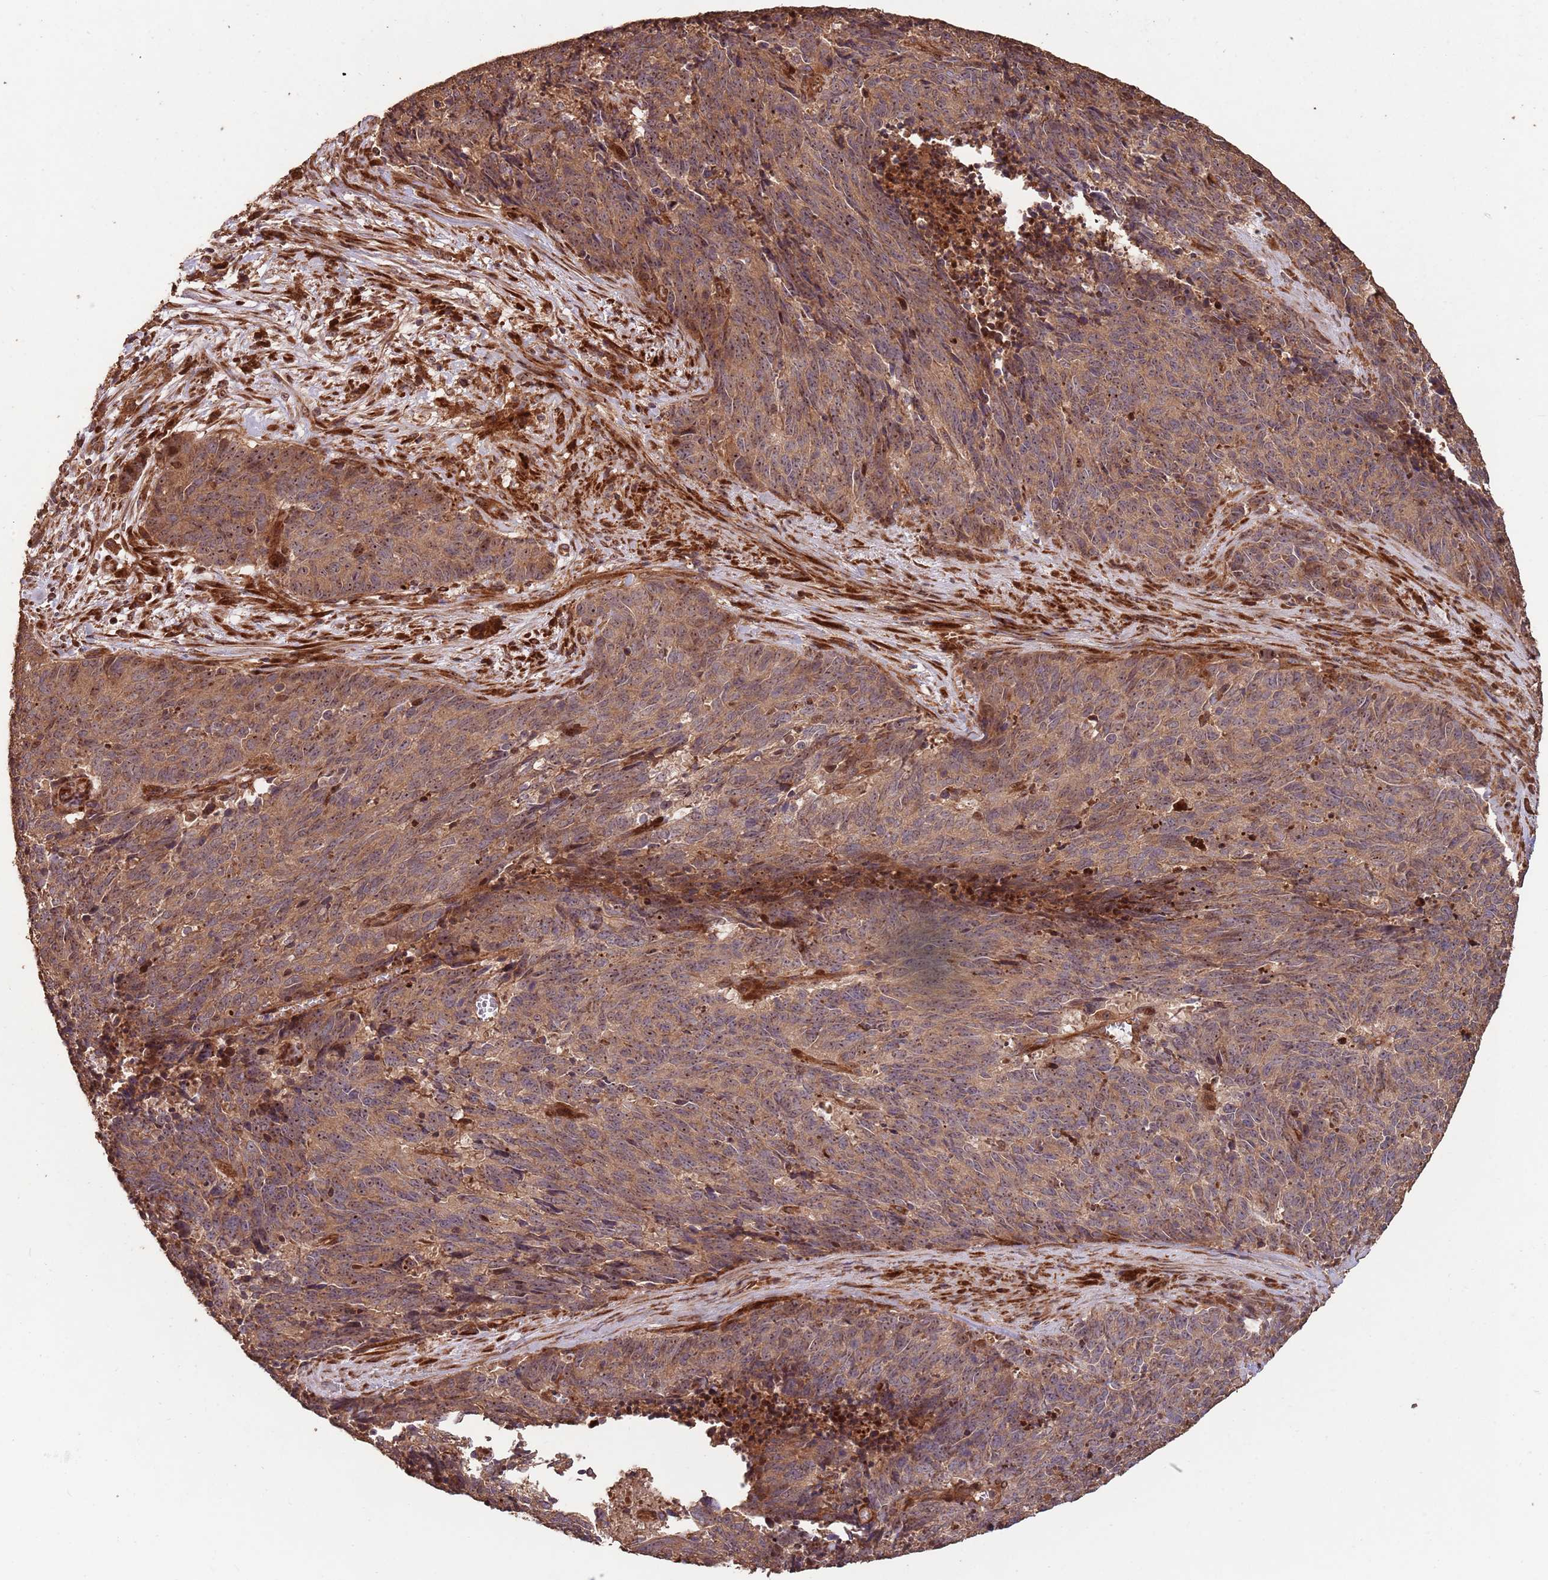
{"staining": {"intensity": "moderate", "quantity": ">75%", "location": "cytoplasmic/membranous"}, "tissue": "cervical cancer", "cell_type": "Tumor cells", "image_type": "cancer", "snomed": [{"axis": "morphology", "description": "Squamous cell carcinoma, NOS"}, {"axis": "topography", "description": "Cervix"}], "caption": "Immunohistochemical staining of human cervical cancer shows medium levels of moderate cytoplasmic/membranous protein expression in about >75% of tumor cells.", "gene": "ZNF428", "patient": {"sex": "female", "age": 29}}